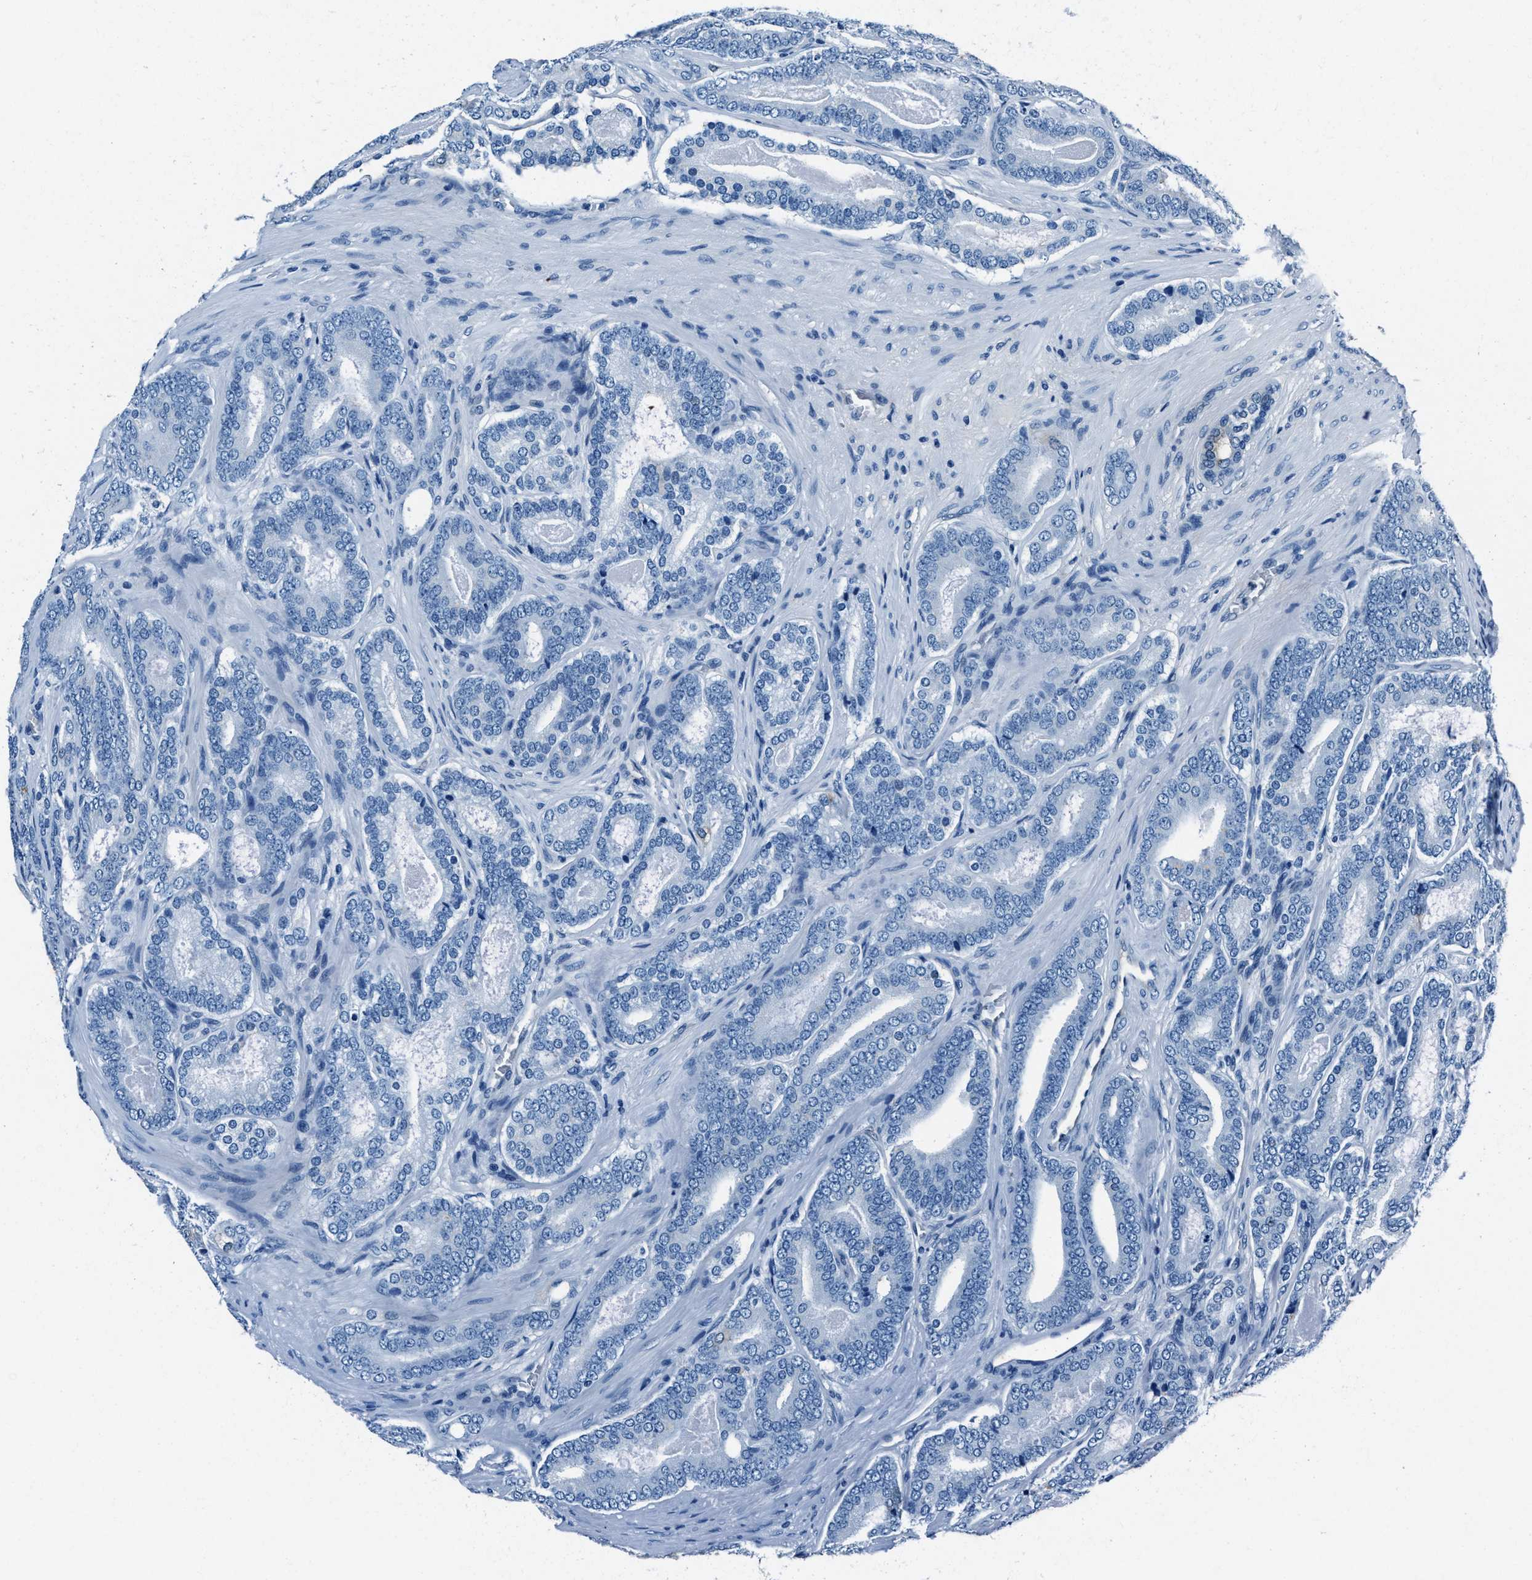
{"staining": {"intensity": "negative", "quantity": "none", "location": "none"}, "tissue": "prostate cancer", "cell_type": "Tumor cells", "image_type": "cancer", "snomed": [{"axis": "morphology", "description": "Adenocarcinoma, High grade"}, {"axis": "topography", "description": "Prostate"}], "caption": "Tumor cells are negative for protein expression in human prostate adenocarcinoma (high-grade). (DAB immunohistochemistry (IHC) visualized using brightfield microscopy, high magnification).", "gene": "PTPDC1", "patient": {"sex": "male", "age": 60}}